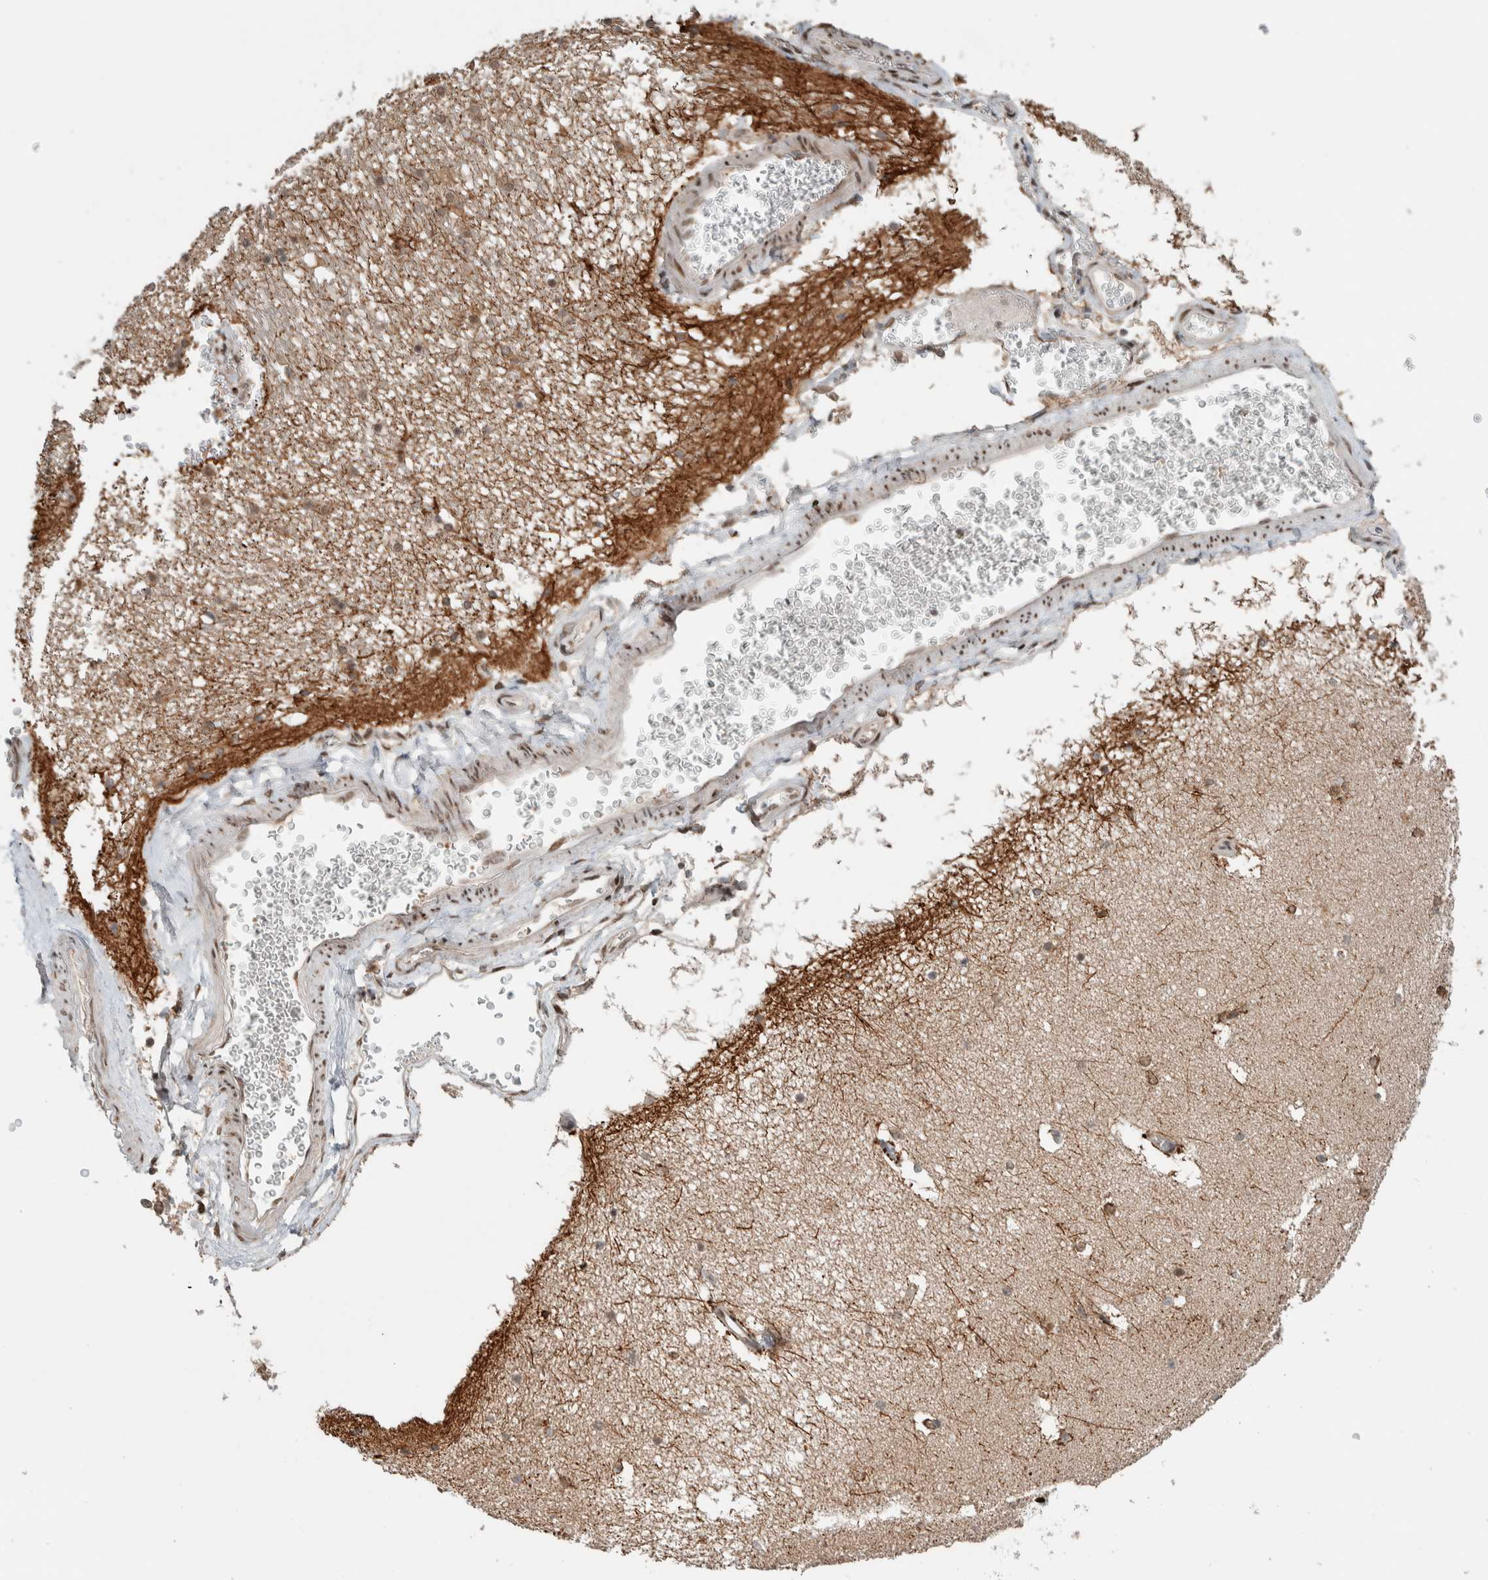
{"staining": {"intensity": "moderate", "quantity": "25%-75%", "location": "nuclear"}, "tissue": "hippocampus", "cell_type": "Glial cells", "image_type": "normal", "snomed": [{"axis": "morphology", "description": "Normal tissue, NOS"}, {"axis": "topography", "description": "Hippocampus"}], "caption": "An IHC micrograph of normal tissue is shown. Protein staining in brown labels moderate nuclear positivity in hippocampus within glial cells.", "gene": "TNRC18", "patient": {"sex": "male", "age": 45}}